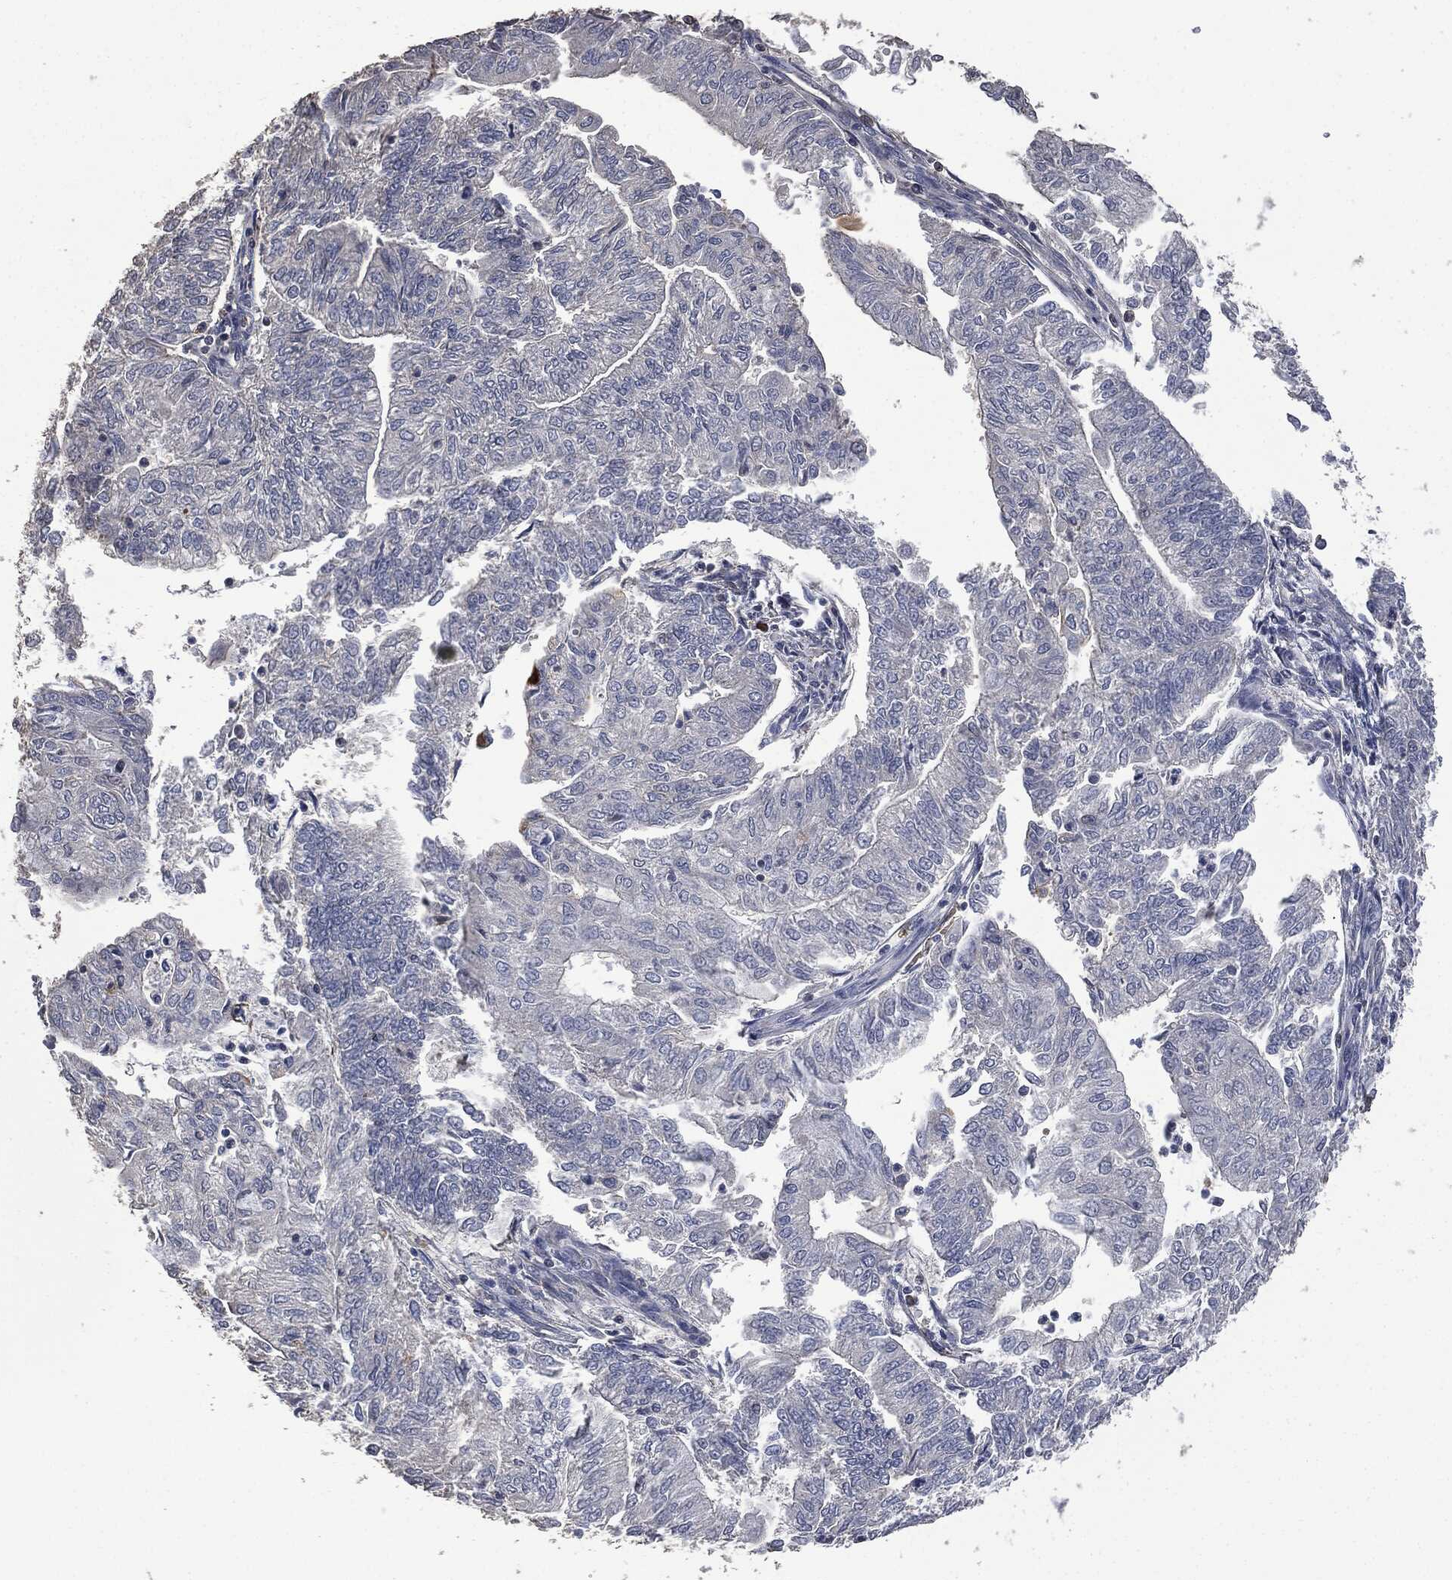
{"staining": {"intensity": "negative", "quantity": "none", "location": "none"}, "tissue": "endometrial cancer", "cell_type": "Tumor cells", "image_type": "cancer", "snomed": [{"axis": "morphology", "description": "Adenocarcinoma, NOS"}, {"axis": "topography", "description": "Endometrium"}], "caption": "Image shows no protein positivity in tumor cells of endometrial cancer tissue.", "gene": "MSLN", "patient": {"sex": "female", "age": 59}}